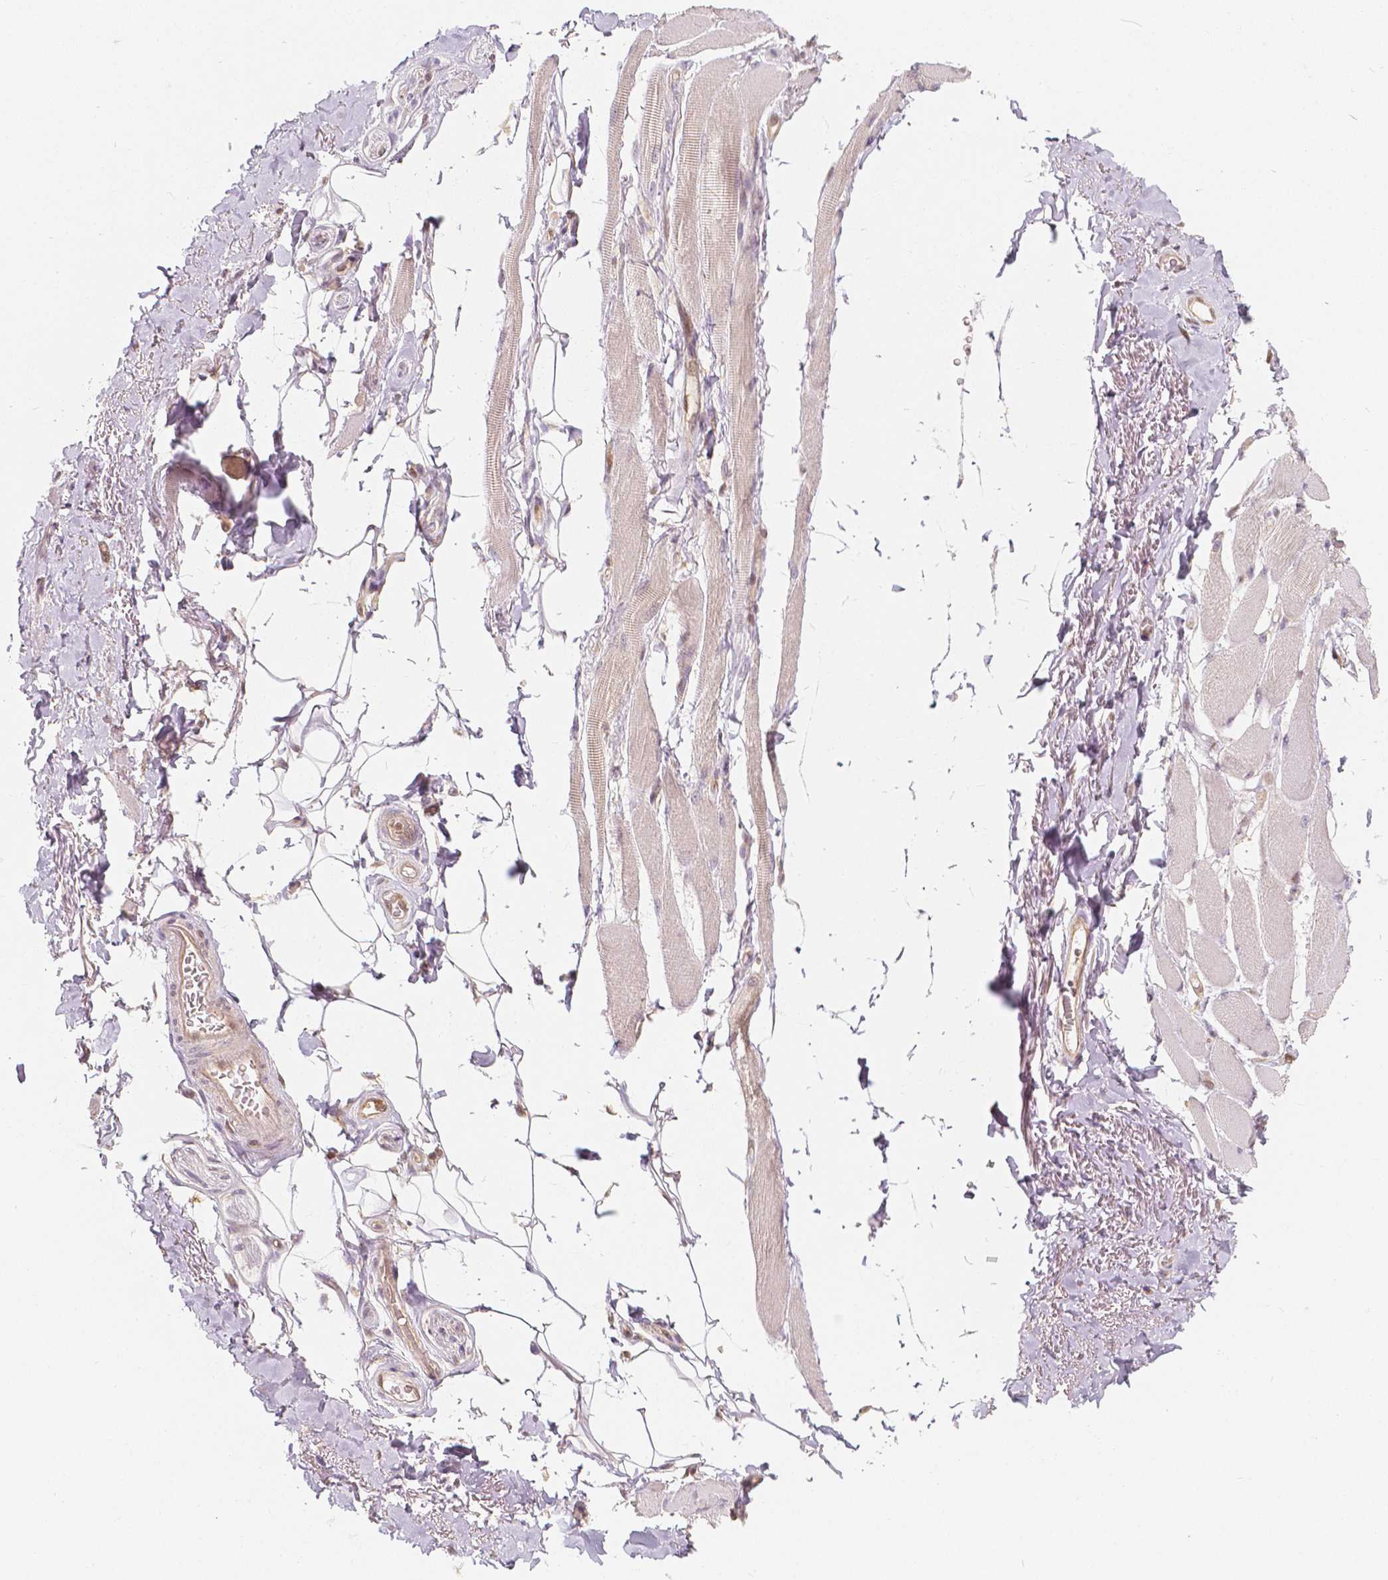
{"staining": {"intensity": "negative", "quantity": "none", "location": "none"}, "tissue": "skeletal muscle", "cell_type": "Myocytes", "image_type": "normal", "snomed": [{"axis": "morphology", "description": "Normal tissue, NOS"}, {"axis": "topography", "description": "Skeletal muscle"}, {"axis": "topography", "description": "Anal"}, {"axis": "topography", "description": "Peripheral nerve tissue"}], "caption": "This micrograph is of benign skeletal muscle stained with IHC to label a protein in brown with the nuclei are counter-stained blue. There is no staining in myocytes.", "gene": "NAPRT", "patient": {"sex": "male", "age": 53}}